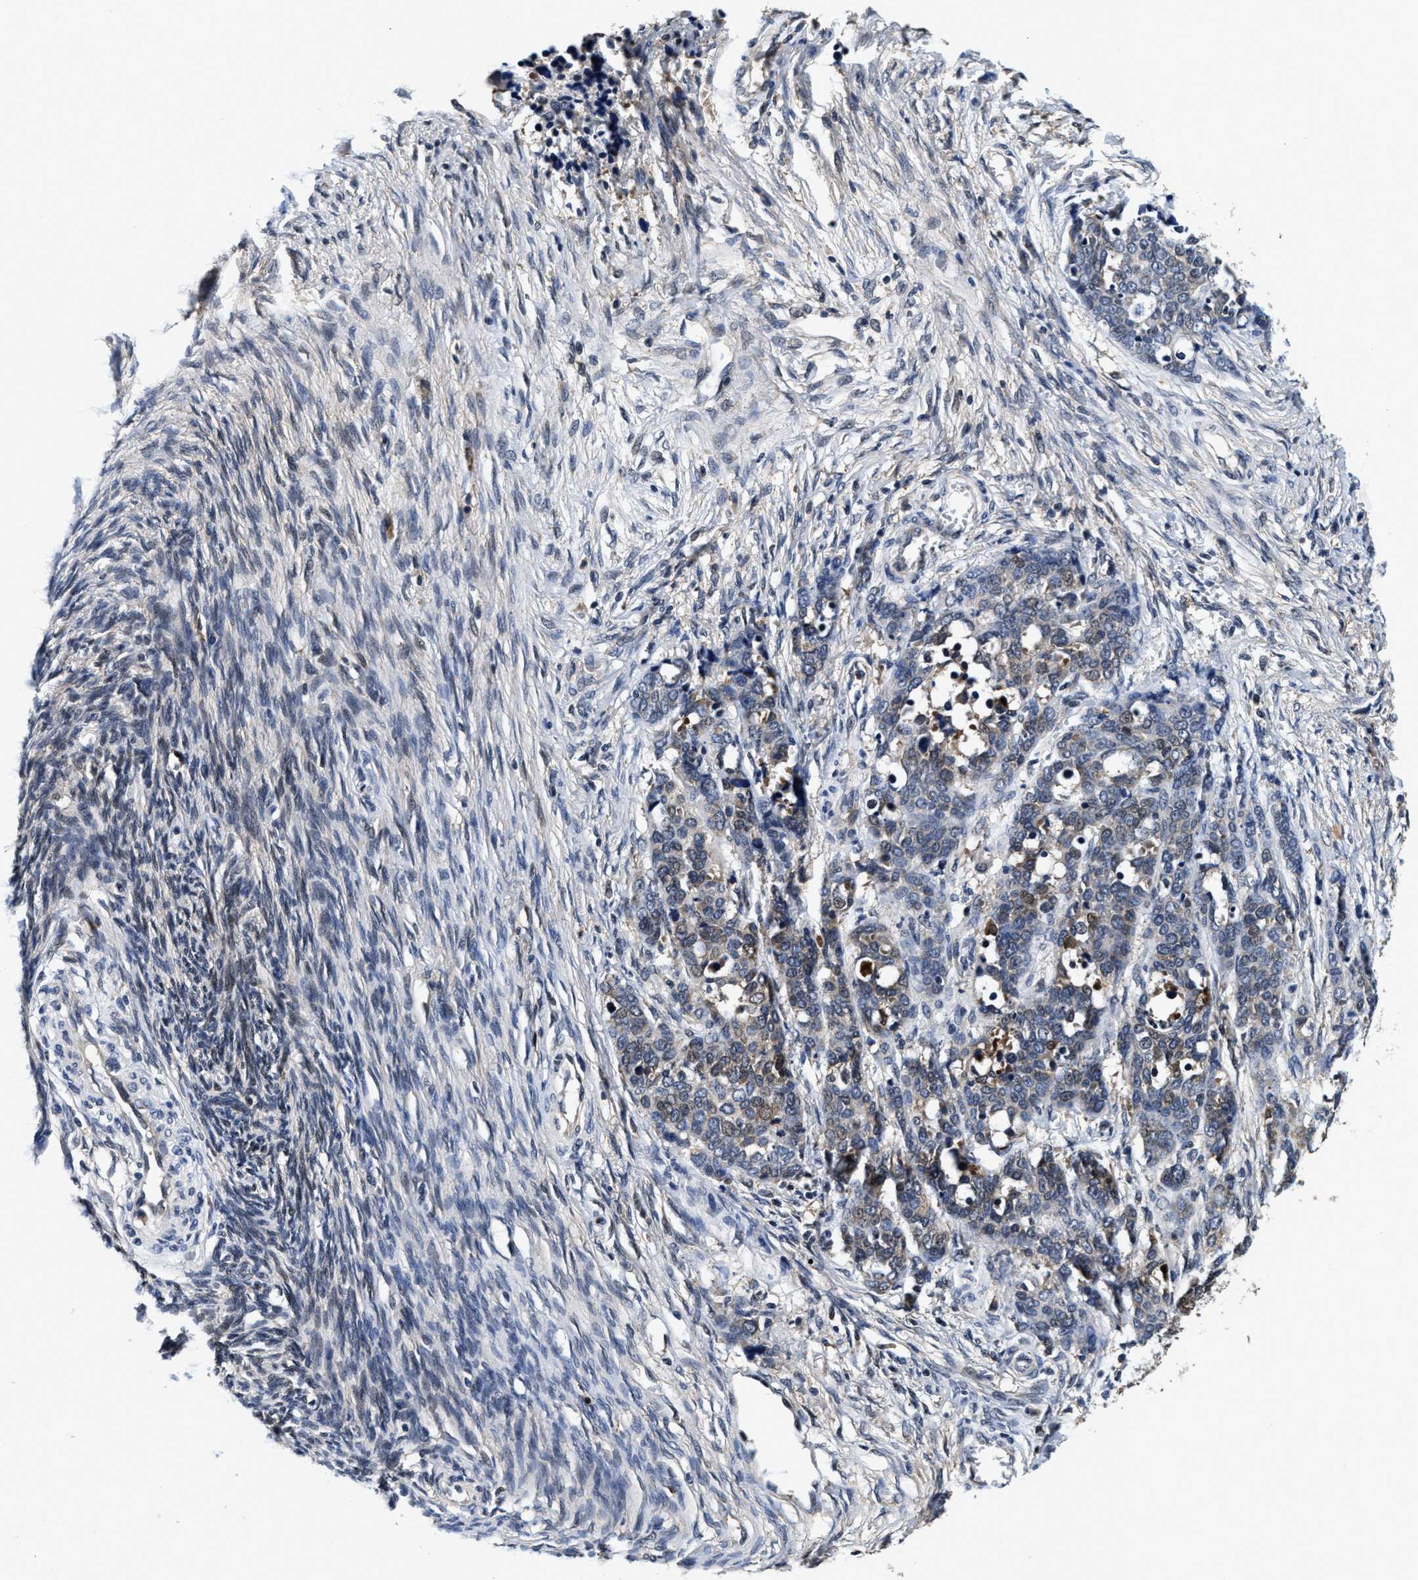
{"staining": {"intensity": "weak", "quantity": "<25%", "location": "cytoplasmic/membranous"}, "tissue": "ovarian cancer", "cell_type": "Tumor cells", "image_type": "cancer", "snomed": [{"axis": "morphology", "description": "Cystadenocarcinoma, serous, NOS"}, {"axis": "topography", "description": "Ovary"}], "caption": "High power microscopy micrograph of an immunohistochemistry (IHC) histopathology image of ovarian serous cystadenocarcinoma, revealing no significant expression in tumor cells.", "gene": "PHPT1", "patient": {"sex": "female", "age": 44}}